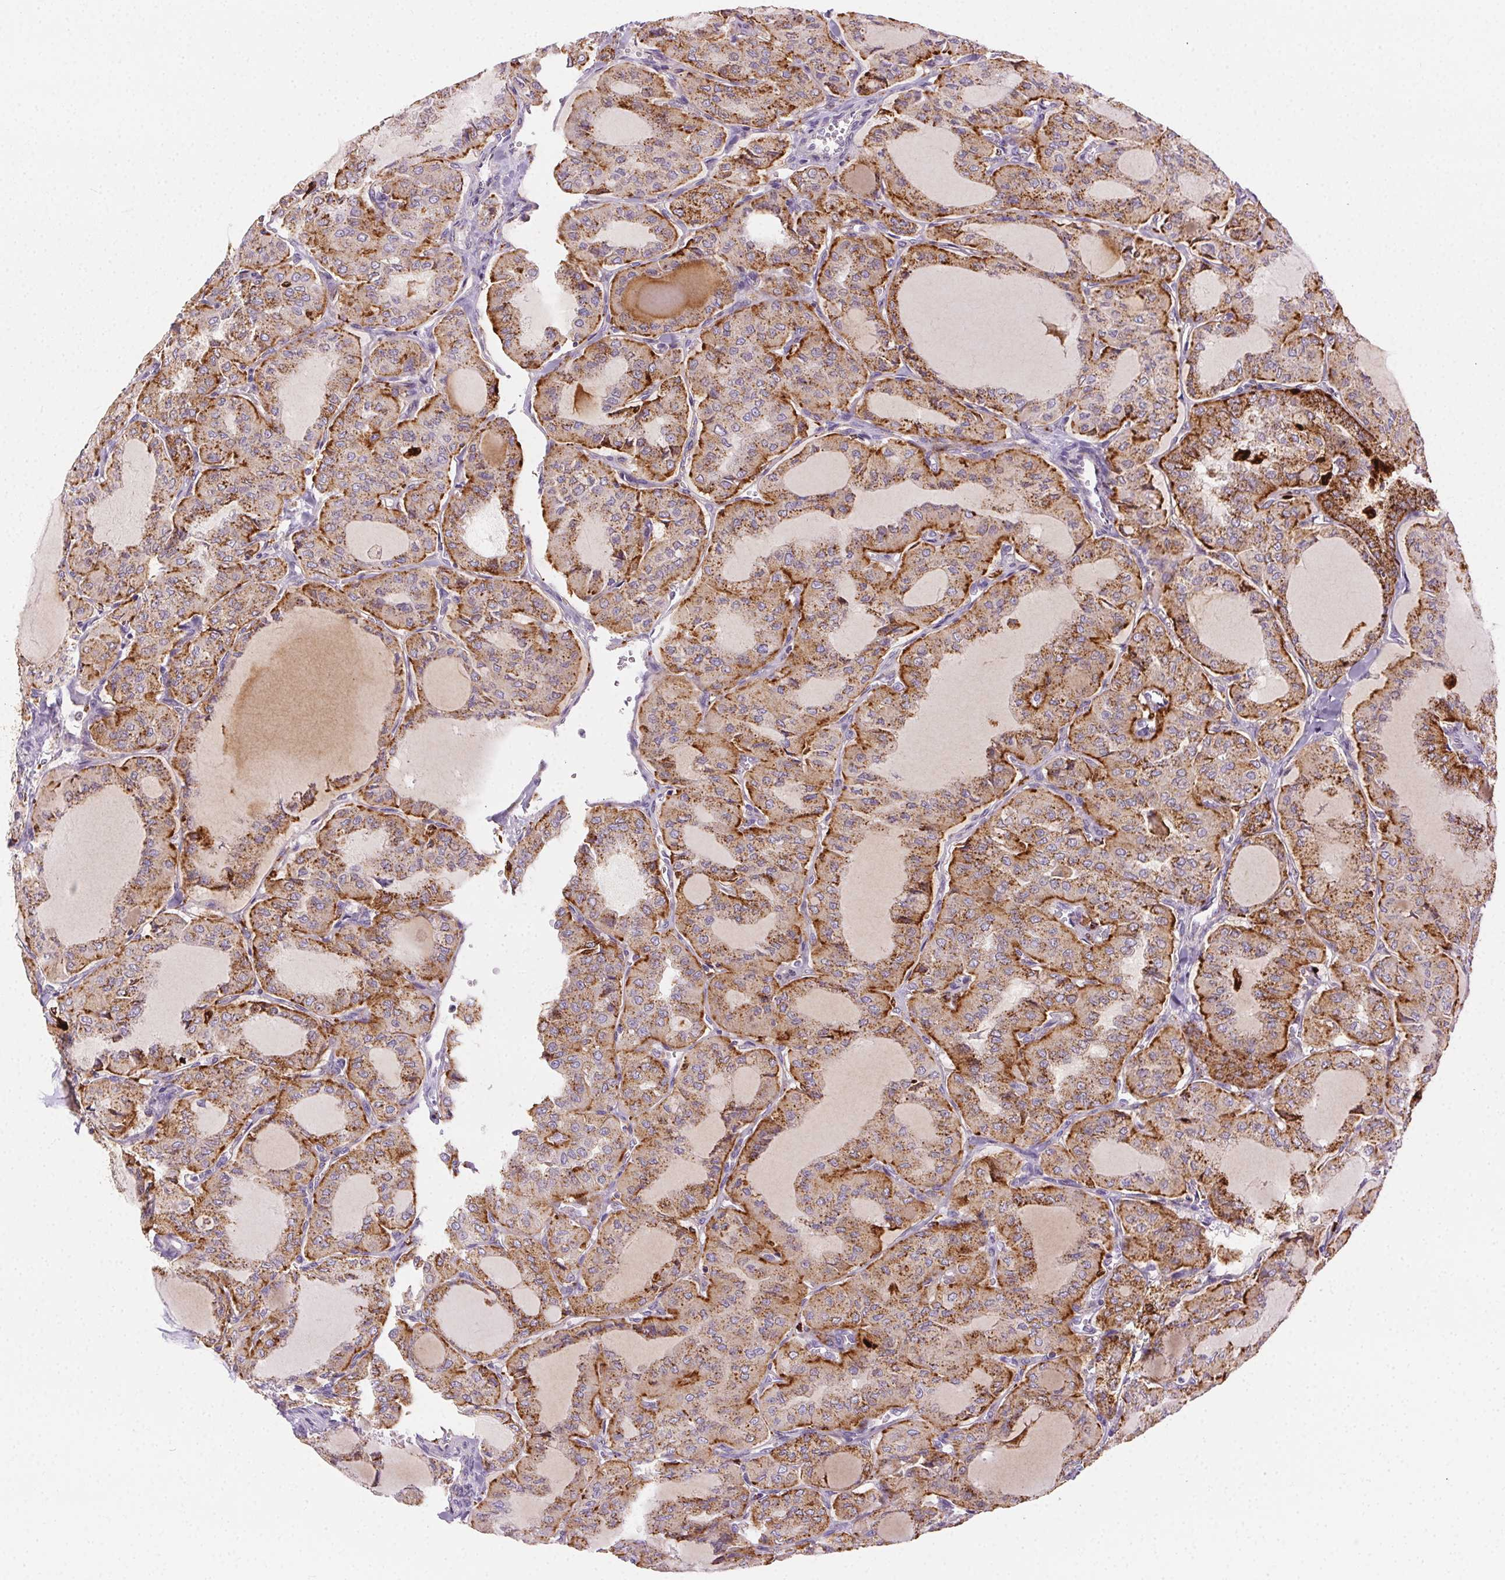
{"staining": {"intensity": "moderate", "quantity": ">75%", "location": "cytoplasmic/membranous"}, "tissue": "thyroid cancer", "cell_type": "Tumor cells", "image_type": "cancer", "snomed": [{"axis": "morphology", "description": "Papillary adenocarcinoma, NOS"}, {"axis": "topography", "description": "Thyroid gland"}], "caption": "Immunohistochemical staining of human thyroid cancer (papillary adenocarcinoma) demonstrates moderate cytoplasmic/membranous protein staining in approximately >75% of tumor cells.", "gene": "SCPEP1", "patient": {"sex": "male", "age": 20}}